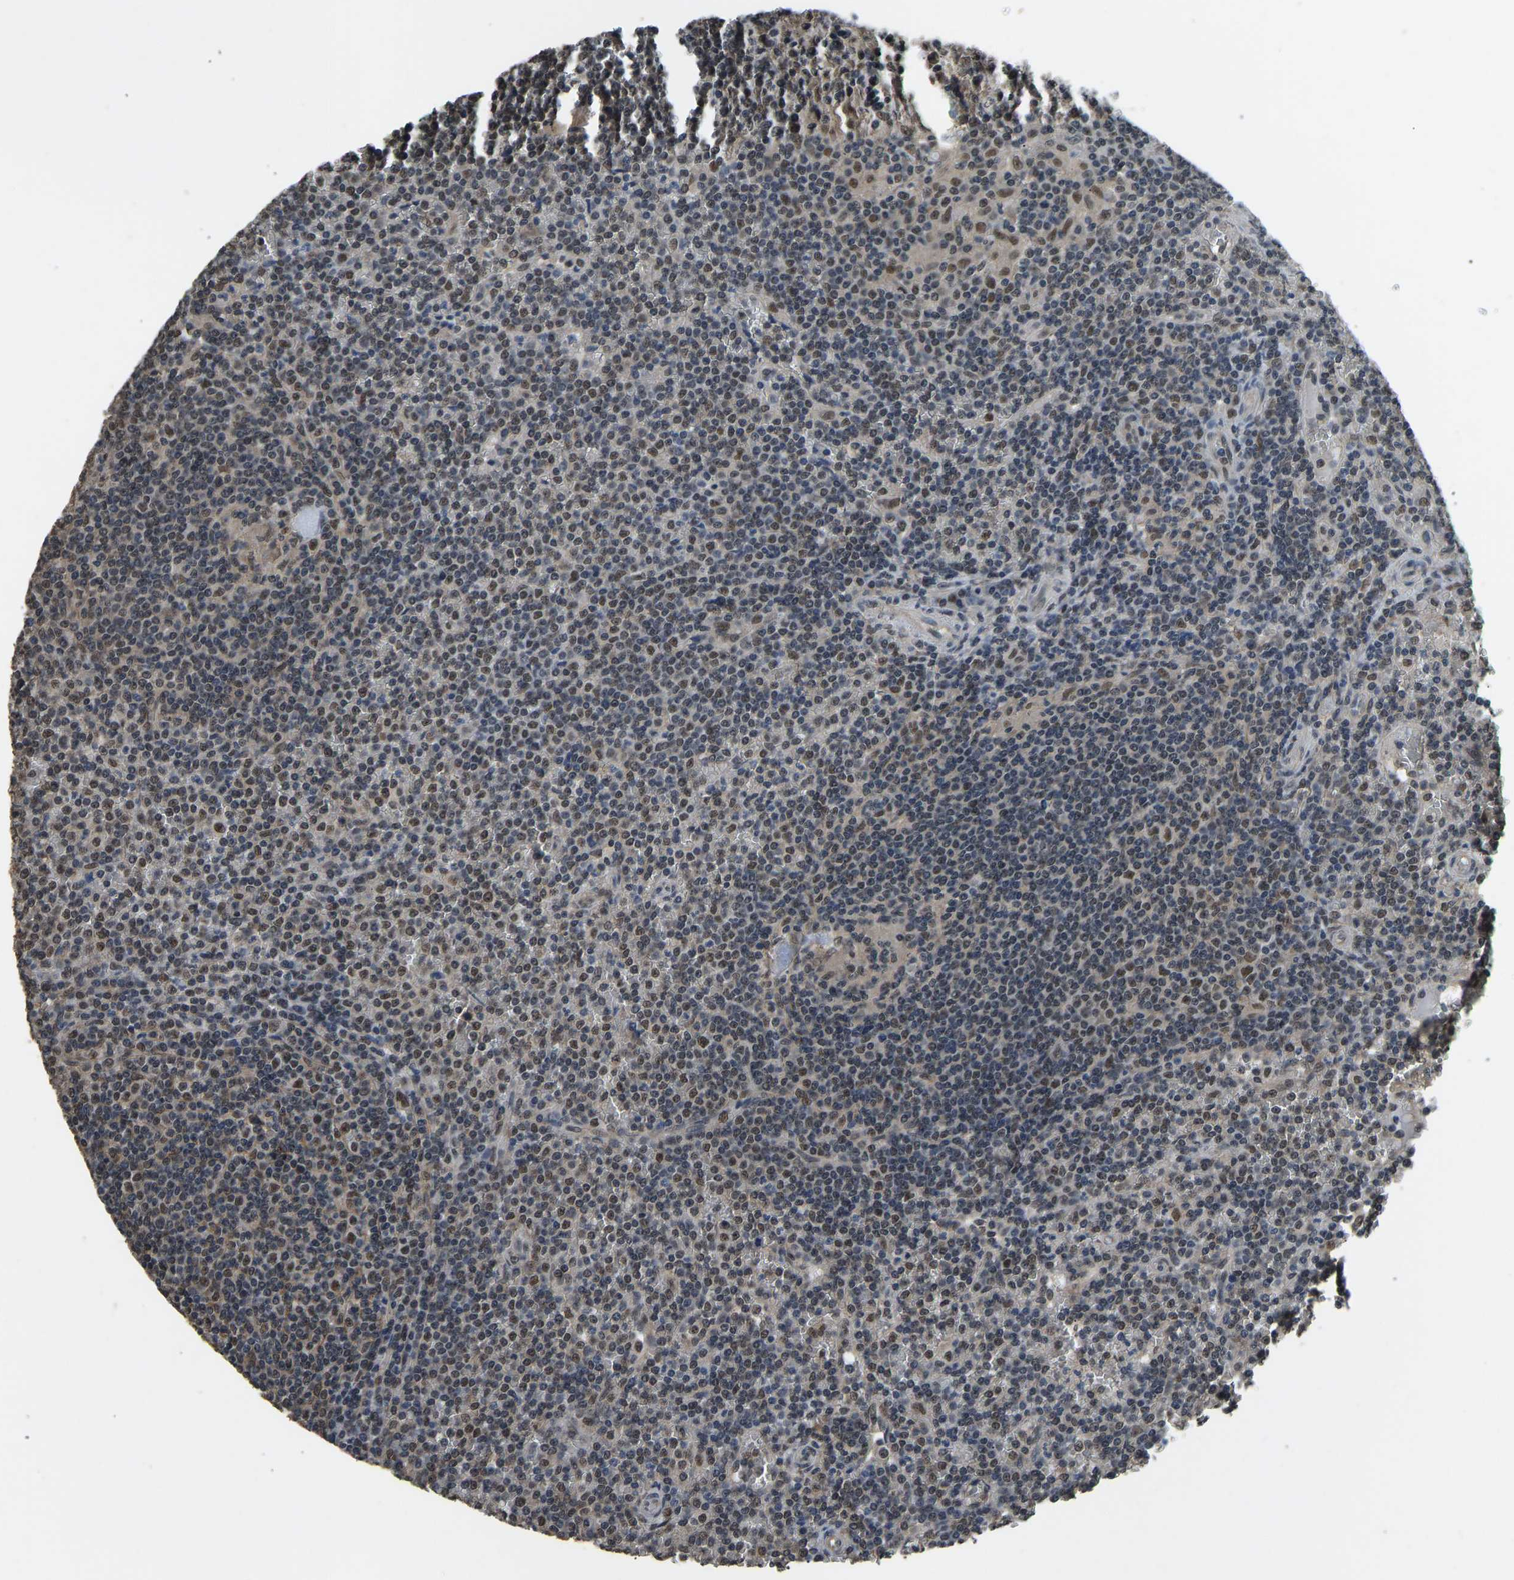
{"staining": {"intensity": "weak", "quantity": "25%-75%", "location": "nuclear"}, "tissue": "lymphoma", "cell_type": "Tumor cells", "image_type": "cancer", "snomed": [{"axis": "morphology", "description": "Malignant lymphoma, non-Hodgkin's type, Low grade"}, {"axis": "topography", "description": "Spleen"}], "caption": "The photomicrograph displays staining of lymphoma, revealing weak nuclear protein expression (brown color) within tumor cells.", "gene": "TOX4", "patient": {"sex": "female", "age": 19}}